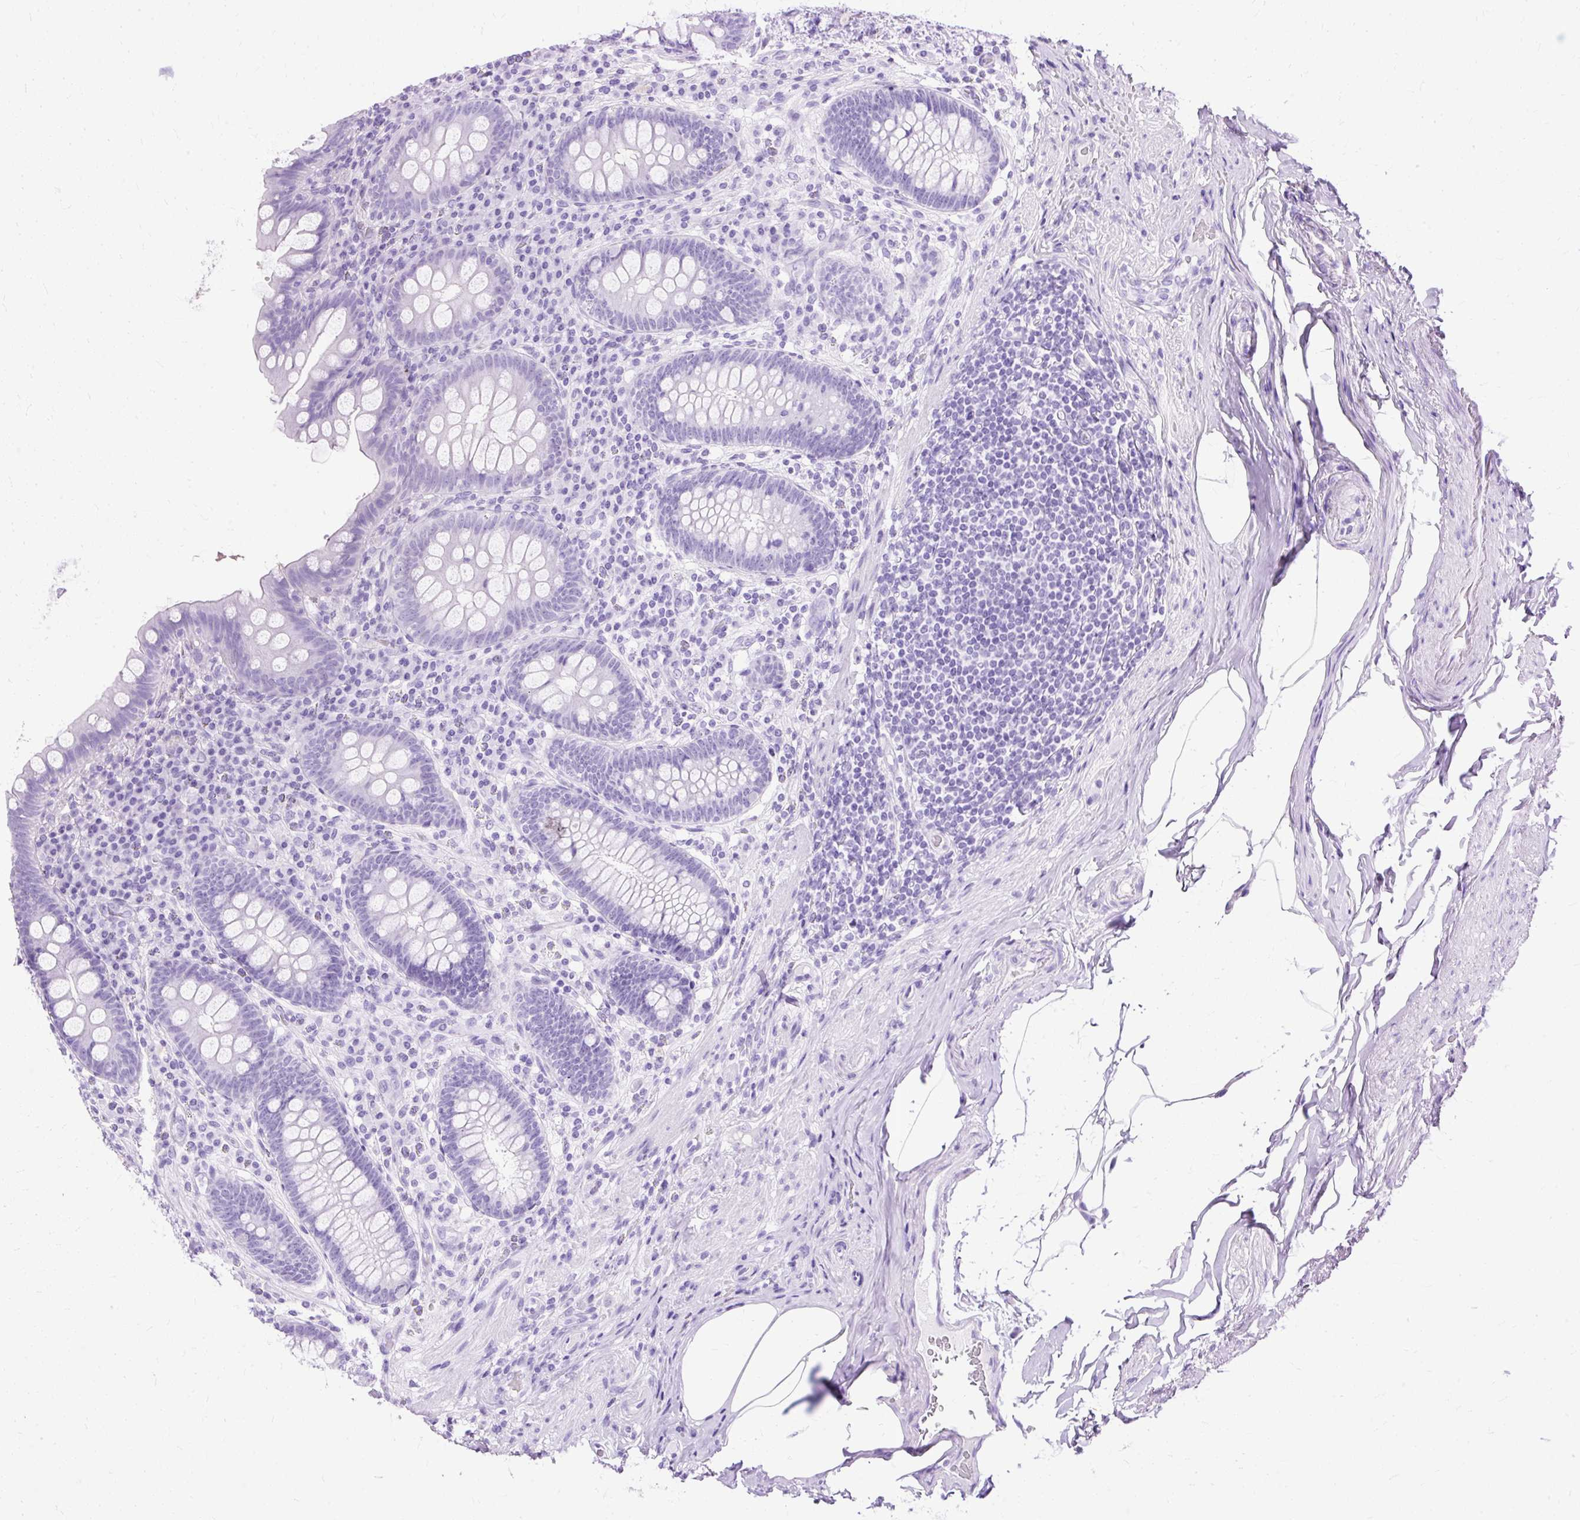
{"staining": {"intensity": "negative", "quantity": "none", "location": "none"}, "tissue": "appendix", "cell_type": "Glandular cells", "image_type": "normal", "snomed": [{"axis": "morphology", "description": "Normal tissue, NOS"}, {"axis": "topography", "description": "Appendix"}], "caption": "Appendix stained for a protein using immunohistochemistry (IHC) exhibits no positivity glandular cells.", "gene": "SLC8A2", "patient": {"sex": "male", "age": 71}}